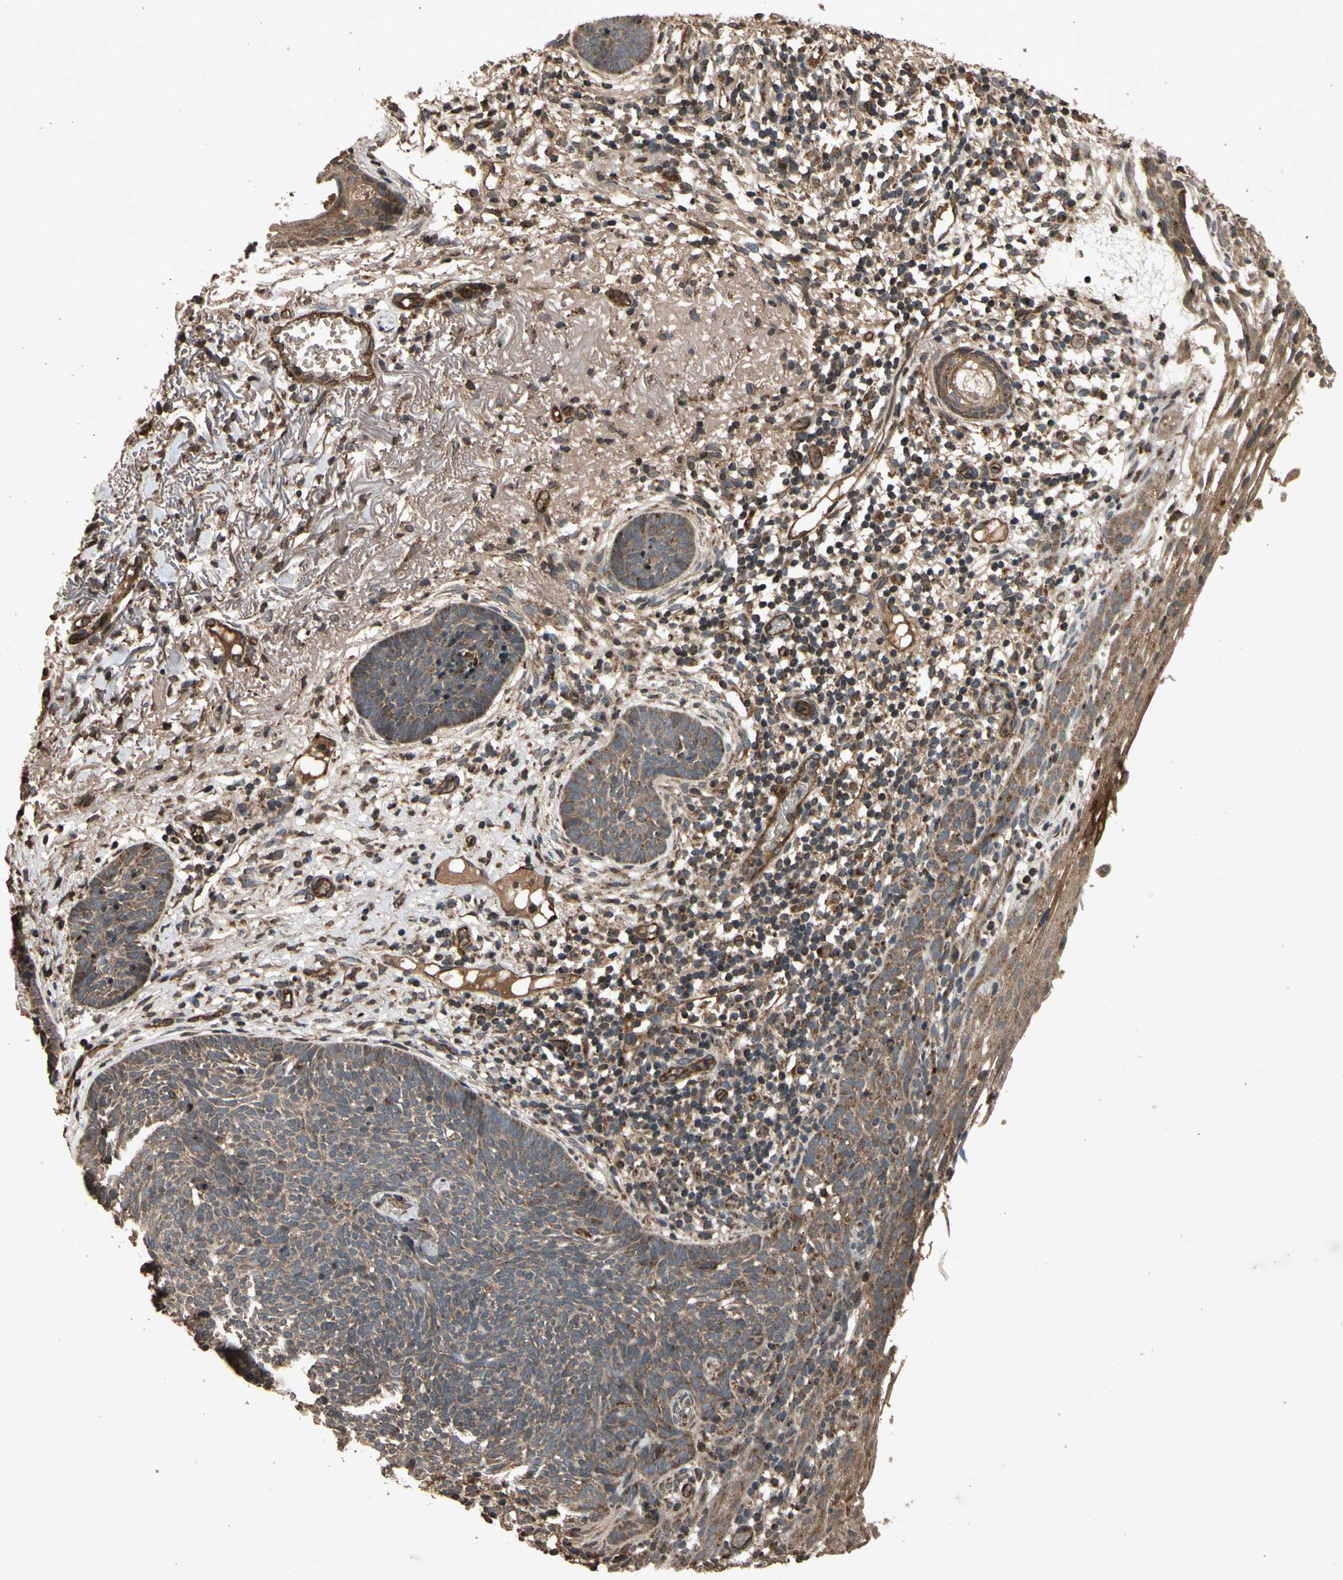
{"staining": {"intensity": "moderate", "quantity": ">75%", "location": "cytoplasmic/membranous"}, "tissue": "skin cancer", "cell_type": "Tumor cells", "image_type": "cancer", "snomed": [{"axis": "morphology", "description": "Basal cell carcinoma"}, {"axis": "topography", "description": "Skin"}], "caption": "Protein expression analysis of human skin cancer reveals moderate cytoplasmic/membranous expression in about >75% of tumor cells. (brown staining indicates protein expression, while blue staining denotes nuclei).", "gene": "TXN2", "patient": {"sex": "female", "age": 70}}